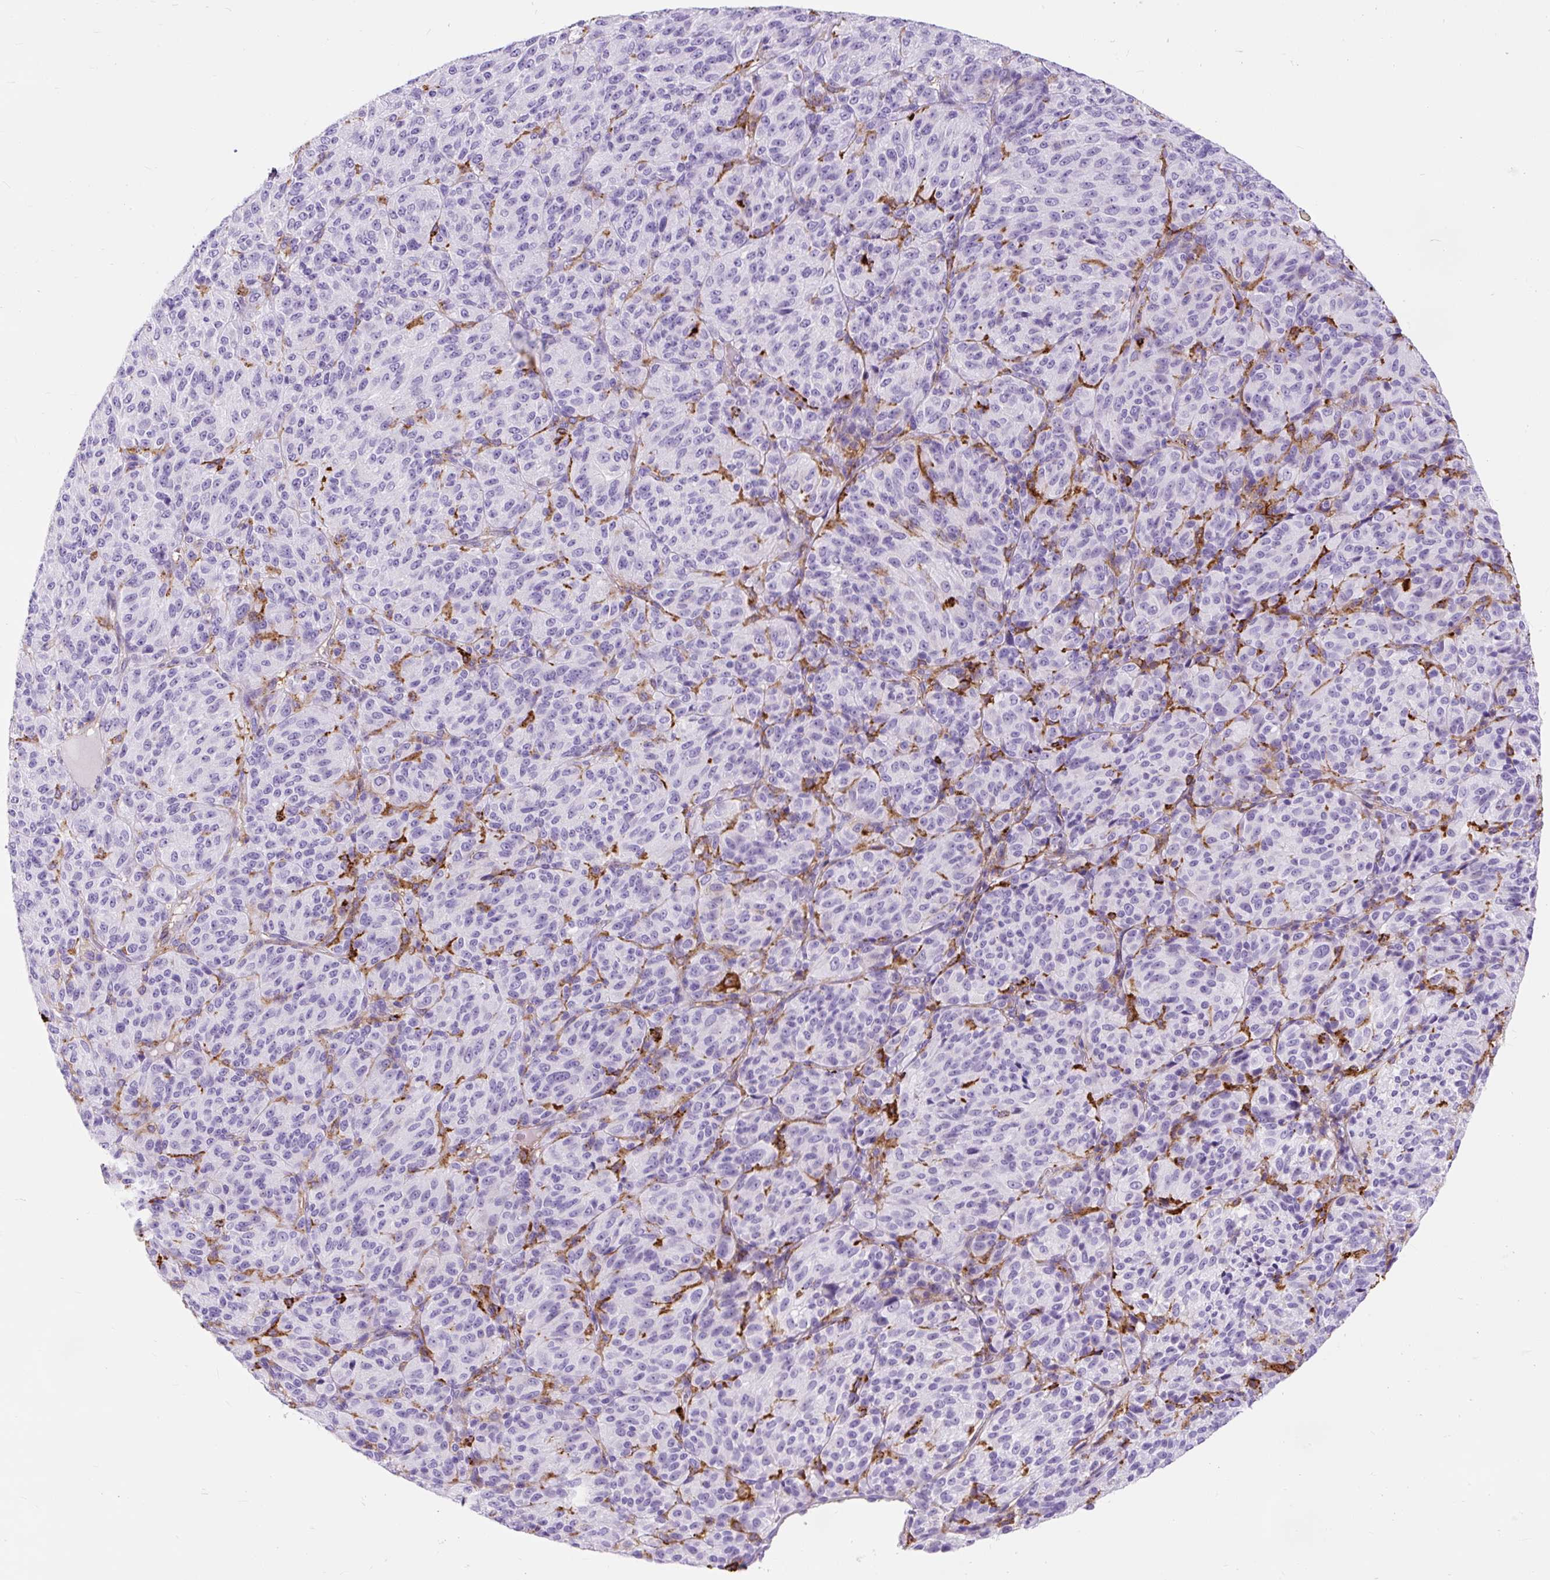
{"staining": {"intensity": "negative", "quantity": "none", "location": "none"}, "tissue": "melanoma", "cell_type": "Tumor cells", "image_type": "cancer", "snomed": [{"axis": "morphology", "description": "Malignant melanoma, Metastatic site"}, {"axis": "topography", "description": "Brain"}], "caption": "This is an immunohistochemistry (IHC) image of malignant melanoma (metastatic site). There is no staining in tumor cells.", "gene": "HLA-DRA", "patient": {"sex": "female", "age": 56}}